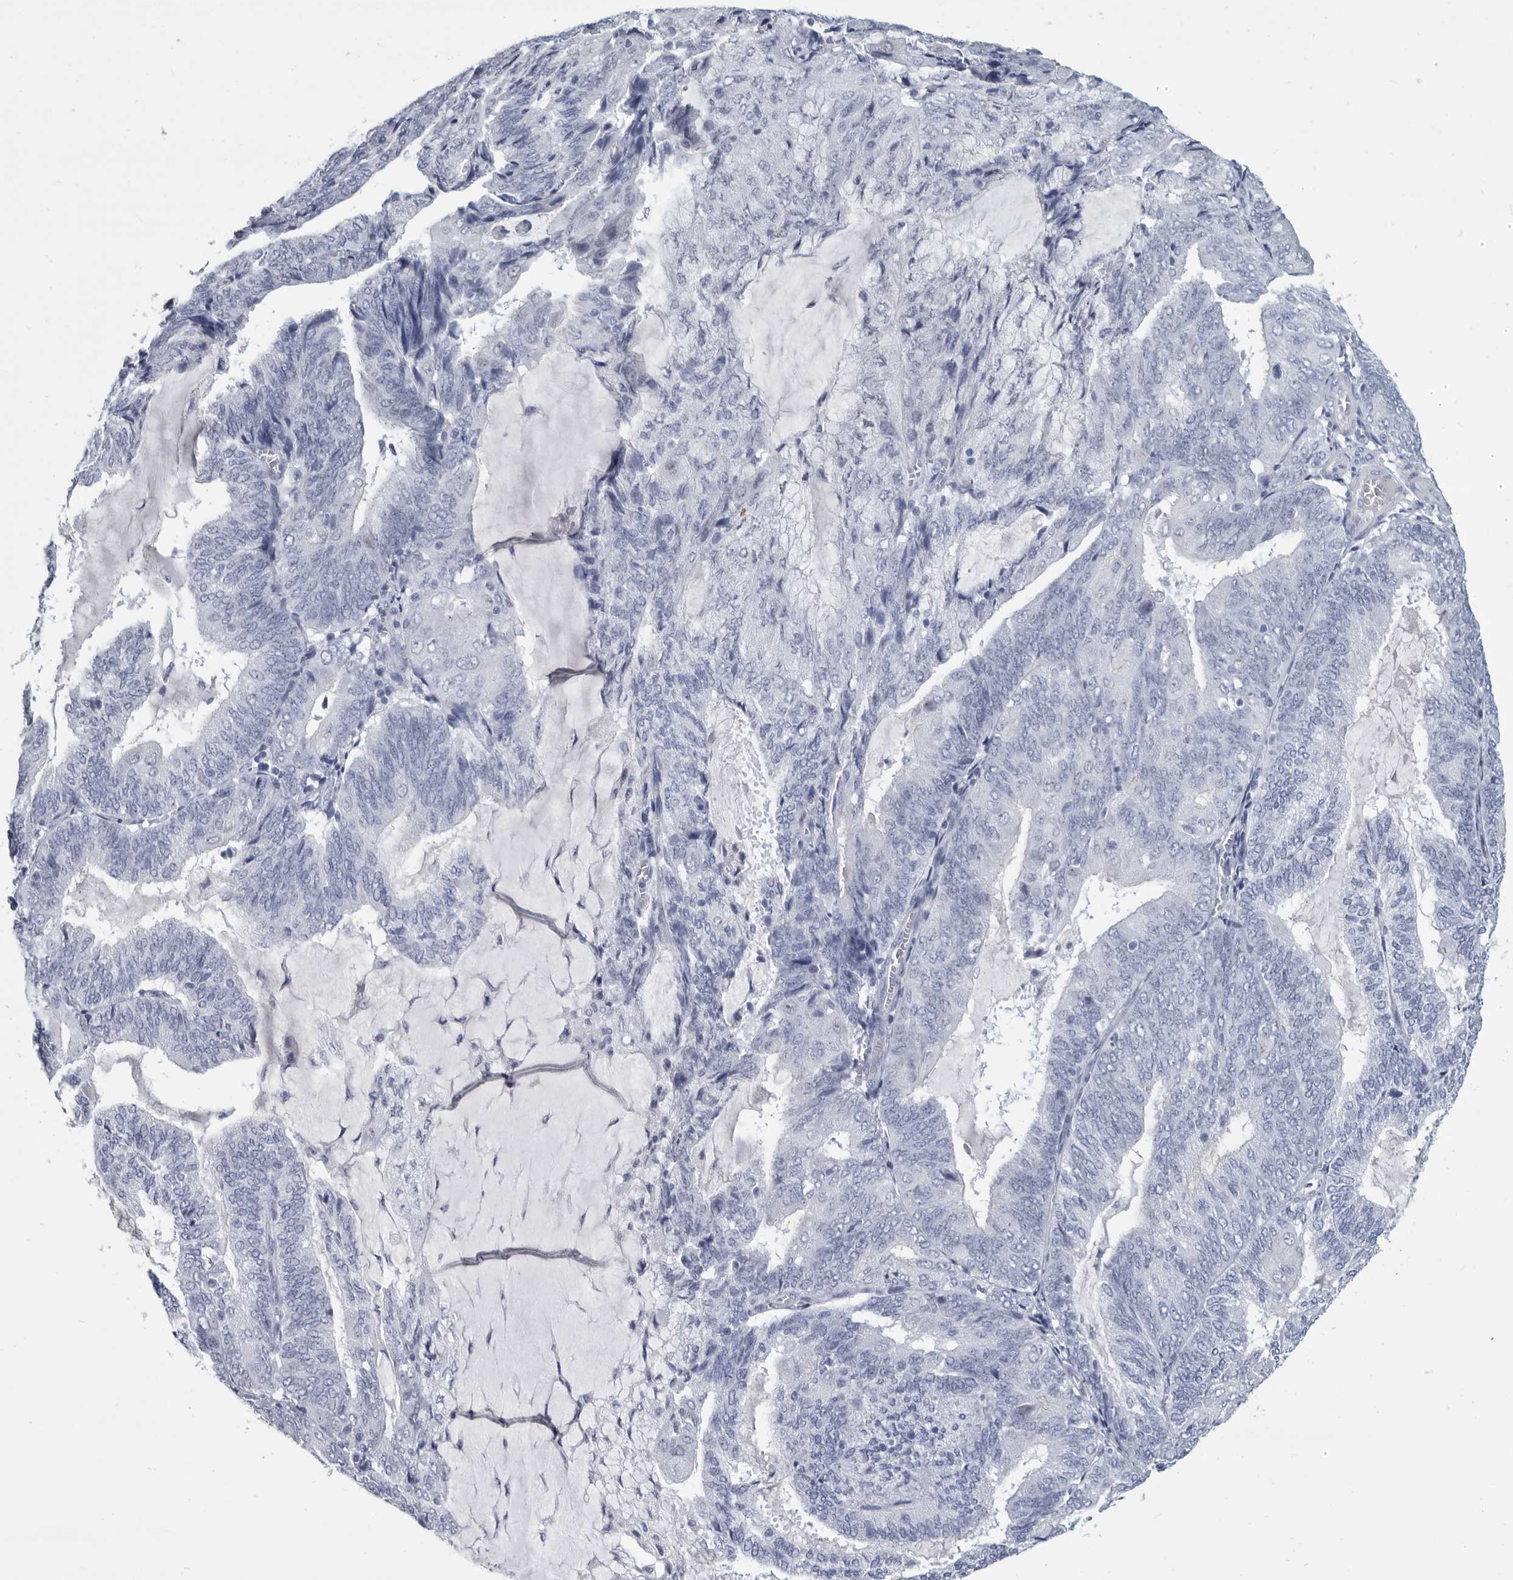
{"staining": {"intensity": "negative", "quantity": "none", "location": "none"}, "tissue": "endometrial cancer", "cell_type": "Tumor cells", "image_type": "cancer", "snomed": [{"axis": "morphology", "description": "Adenocarcinoma, NOS"}, {"axis": "topography", "description": "Endometrium"}], "caption": "DAB (3,3'-diaminobenzidine) immunohistochemical staining of adenocarcinoma (endometrial) demonstrates no significant positivity in tumor cells. The staining was performed using DAB (3,3'-diaminobenzidine) to visualize the protein expression in brown, while the nuclei were stained in blue with hematoxylin (Magnification: 20x).", "gene": "WRAP73", "patient": {"sex": "female", "age": 81}}